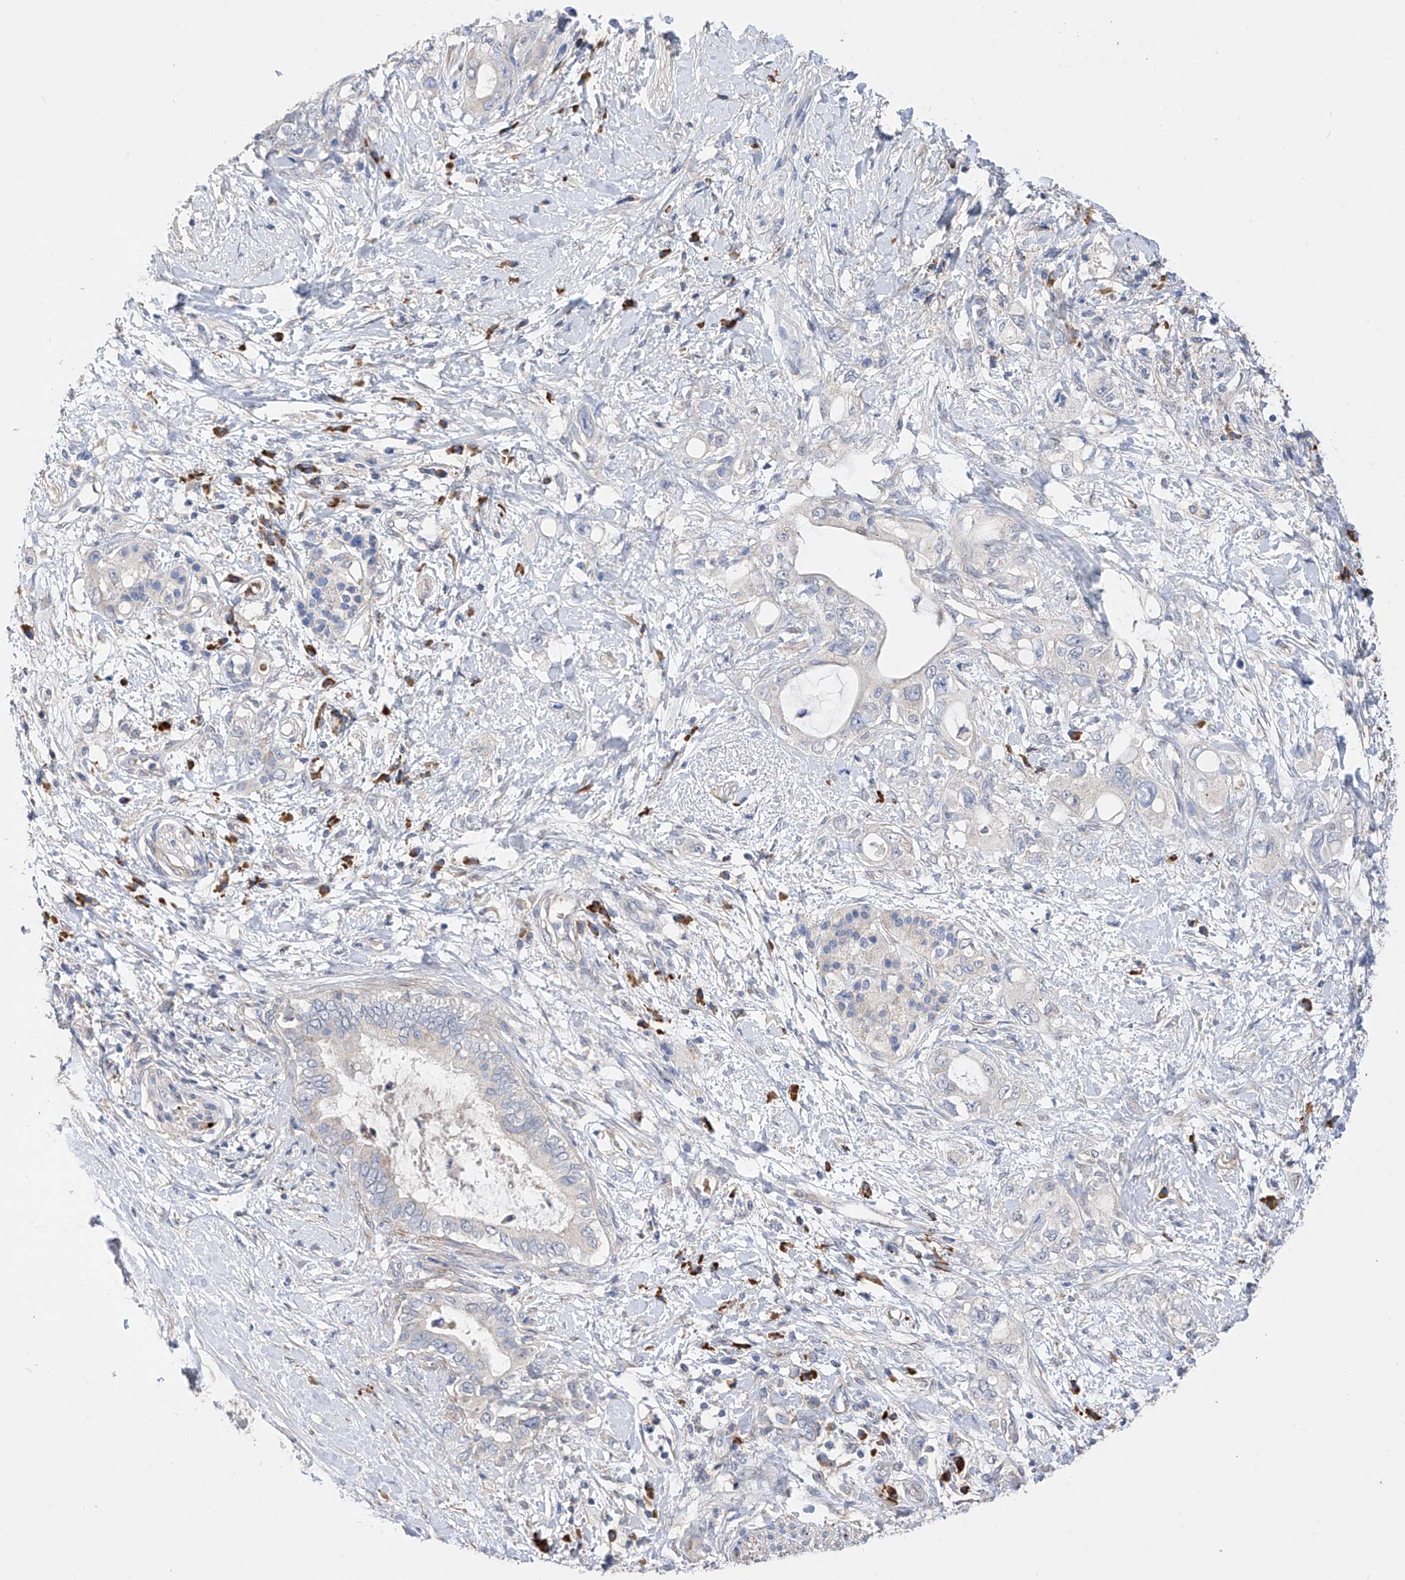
{"staining": {"intensity": "negative", "quantity": "none", "location": "none"}, "tissue": "pancreatic cancer", "cell_type": "Tumor cells", "image_type": "cancer", "snomed": [{"axis": "morphology", "description": "Adenocarcinoma, NOS"}, {"axis": "topography", "description": "Pancreas"}], "caption": "An image of human pancreatic cancer is negative for staining in tumor cells.", "gene": "NFATC4", "patient": {"sex": "female", "age": 56}}